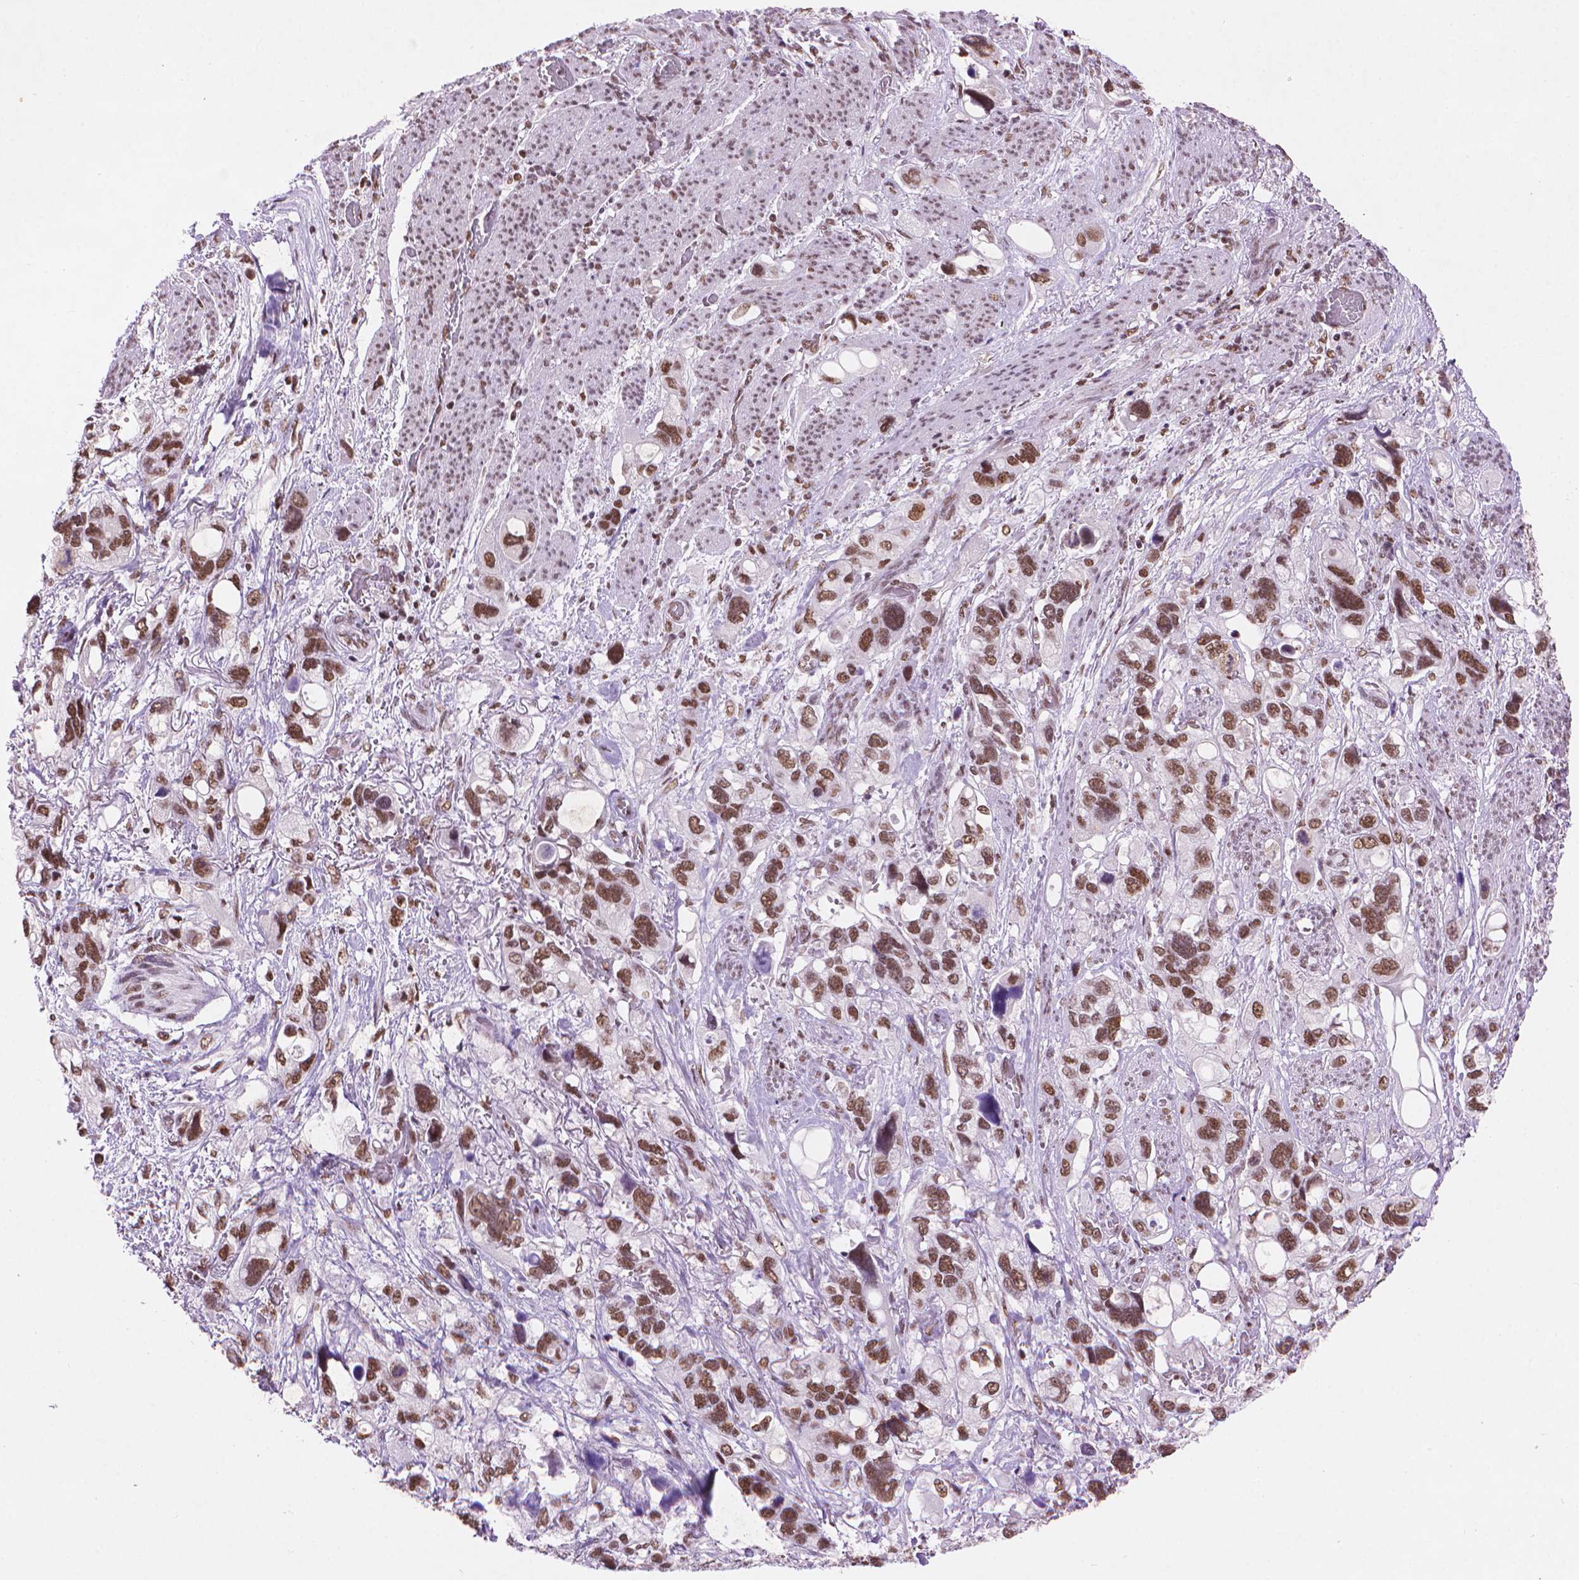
{"staining": {"intensity": "moderate", "quantity": ">75%", "location": "nuclear"}, "tissue": "stomach cancer", "cell_type": "Tumor cells", "image_type": "cancer", "snomed": [{"axis": "morphology", "description": "Adenocarcinoma, NOS"}, {"axis": "topography", "description": "Stomach, upper"}], "caption": "Adenocarcinoma (stomach) stained with DAB (3,3'-diaminobenzidine) immunohistochemistry (IHC) displays medium levels of moderate nuclear expression in about >75% of tumor cells.", "gene": "RPA4", "patient": {"sex": "female", "age": 81}}